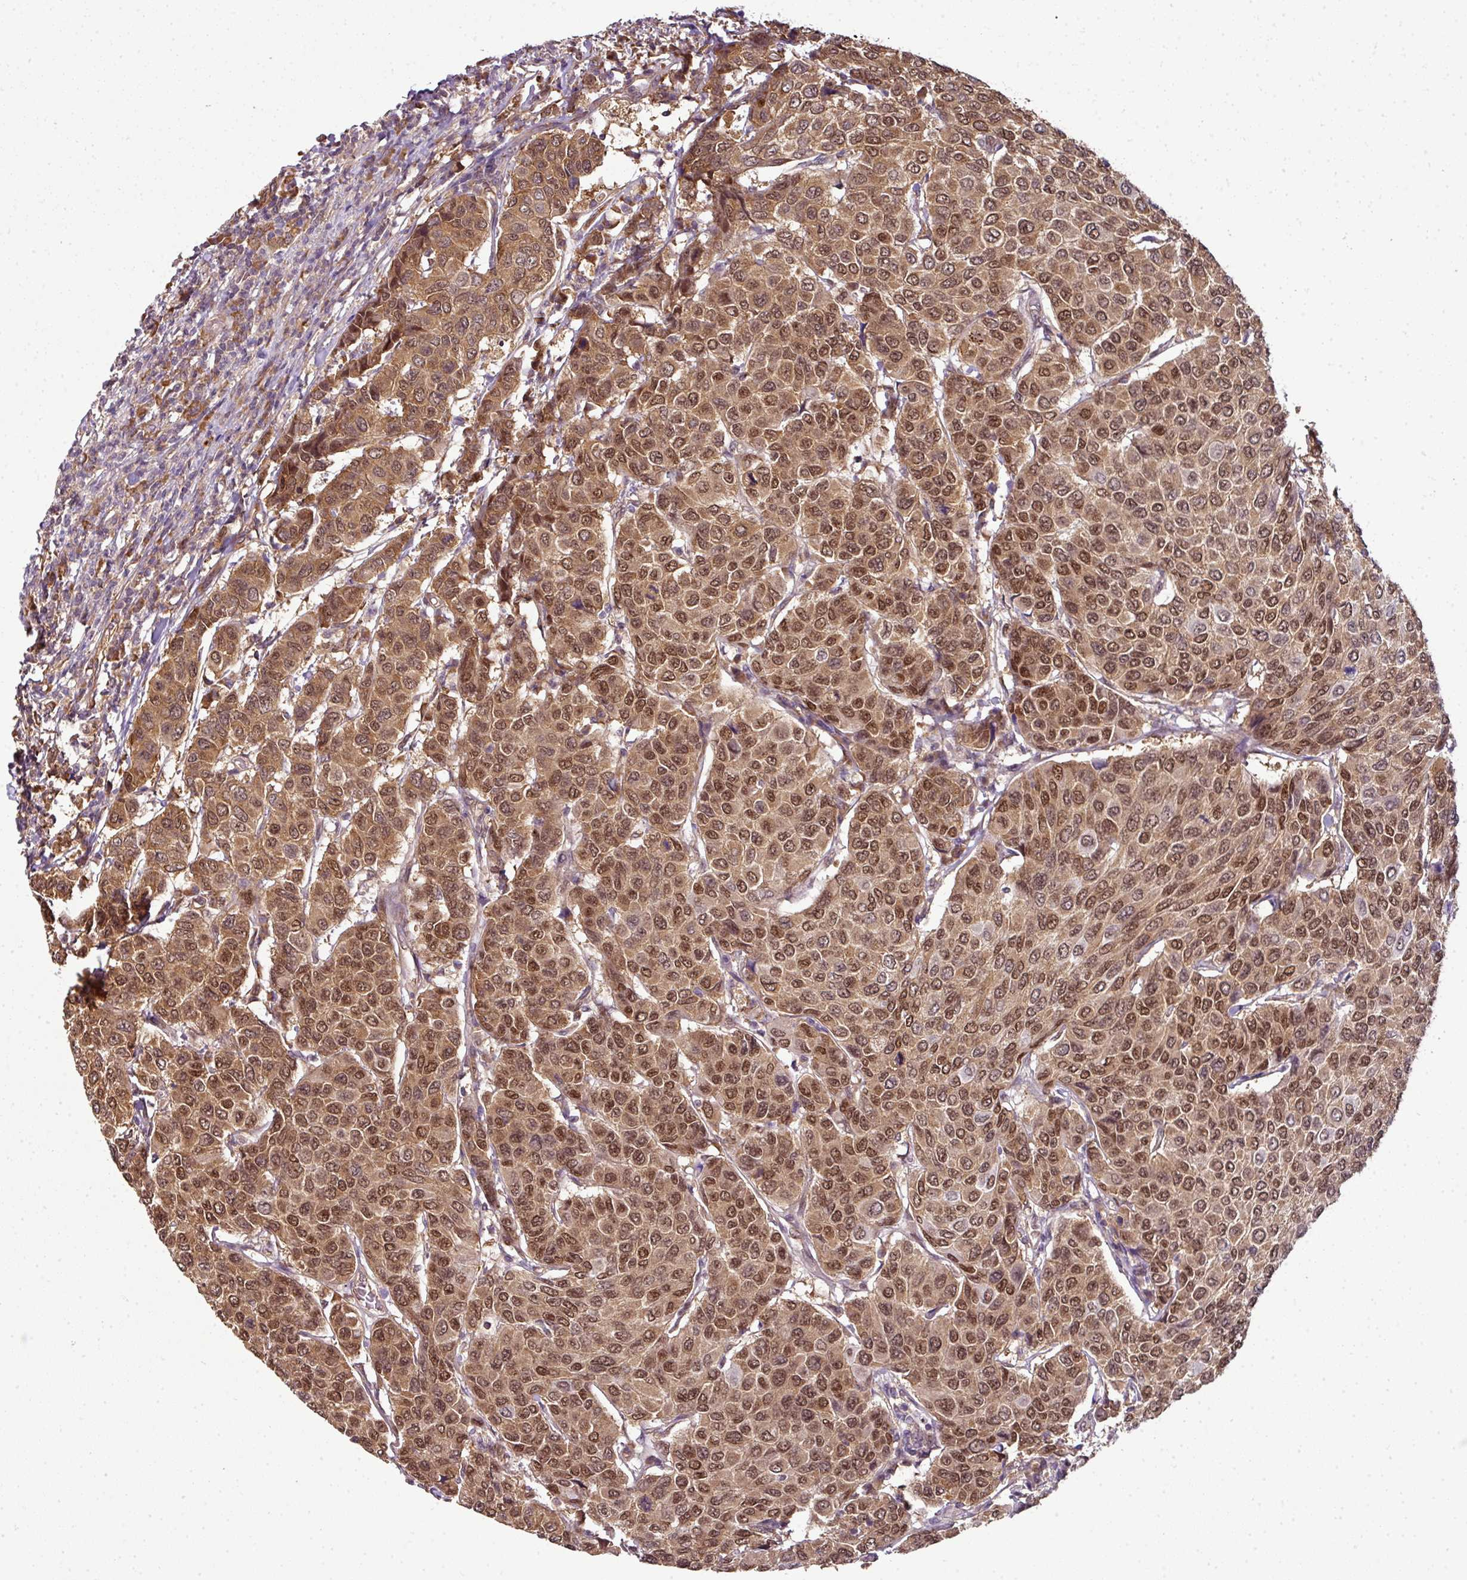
{"staining": {"intensity": "moderate", "quantity": ">75%", "location": "cytoplasmic/membranous,nuclear"}, "tissue": "breast cancer", "cell_type": "Tumor cells", "image_type": "cancer", "snomed": [{"axis": "morphology", "description": "Duct carcinoma"}, {"axis": "topography", "description": "Breast"}], "caption": "A medium amount of moderate cytoplasmic/membranous and nuclear positivity is seen in approximately >75% of tumor cells in breast infiltrating ductal carcinoma tissue. (brown staining indicates protein expression, while blue staining denotes nuclei).", "gene": "RBM4B", "patient": {"sex": "female", "age": 55}}